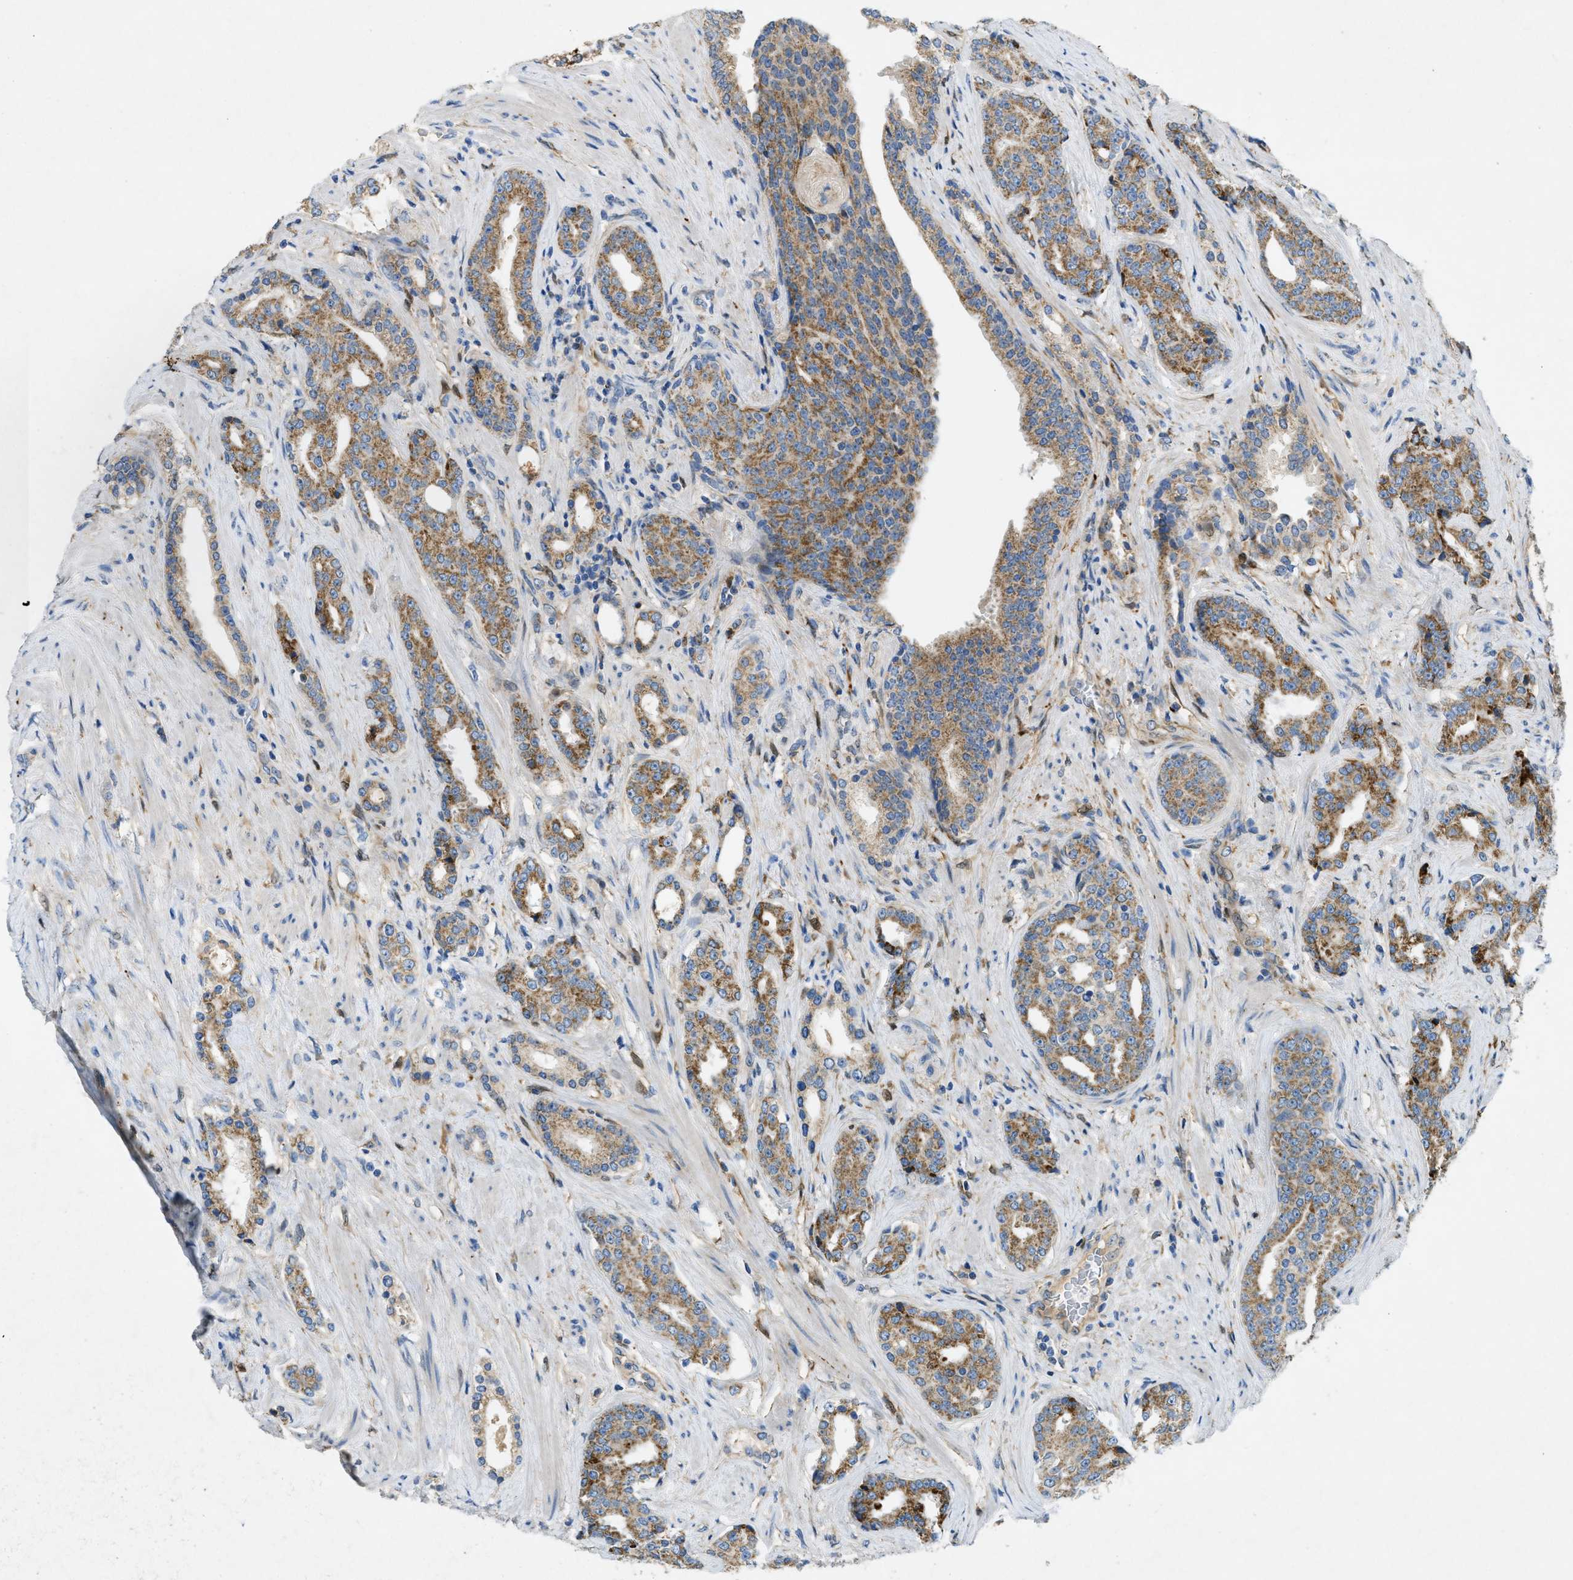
{"staining": {"intensity": "moderate", "quantity": ">75%", "location": "cytoplasmic/membranous"}, "tissue": "prostate cancer", "cell_type": "Tumor cells", "image_type": "cancer", "snomed": [{"axis": "morphology", "description": "Adenocarcinoma, High grade"}, {"axis": "topography", "description": "Prostate"}], "caption": "About >75% of tumor cells in prostate cancer (high-grade adenocarcinoma) exhibit moderate cytoplasmic/membranous protein positivity as visualized by brown immunohistochemical staining.", "gene": "CYGB", "patient": {"sex": "male", "age": 71}}